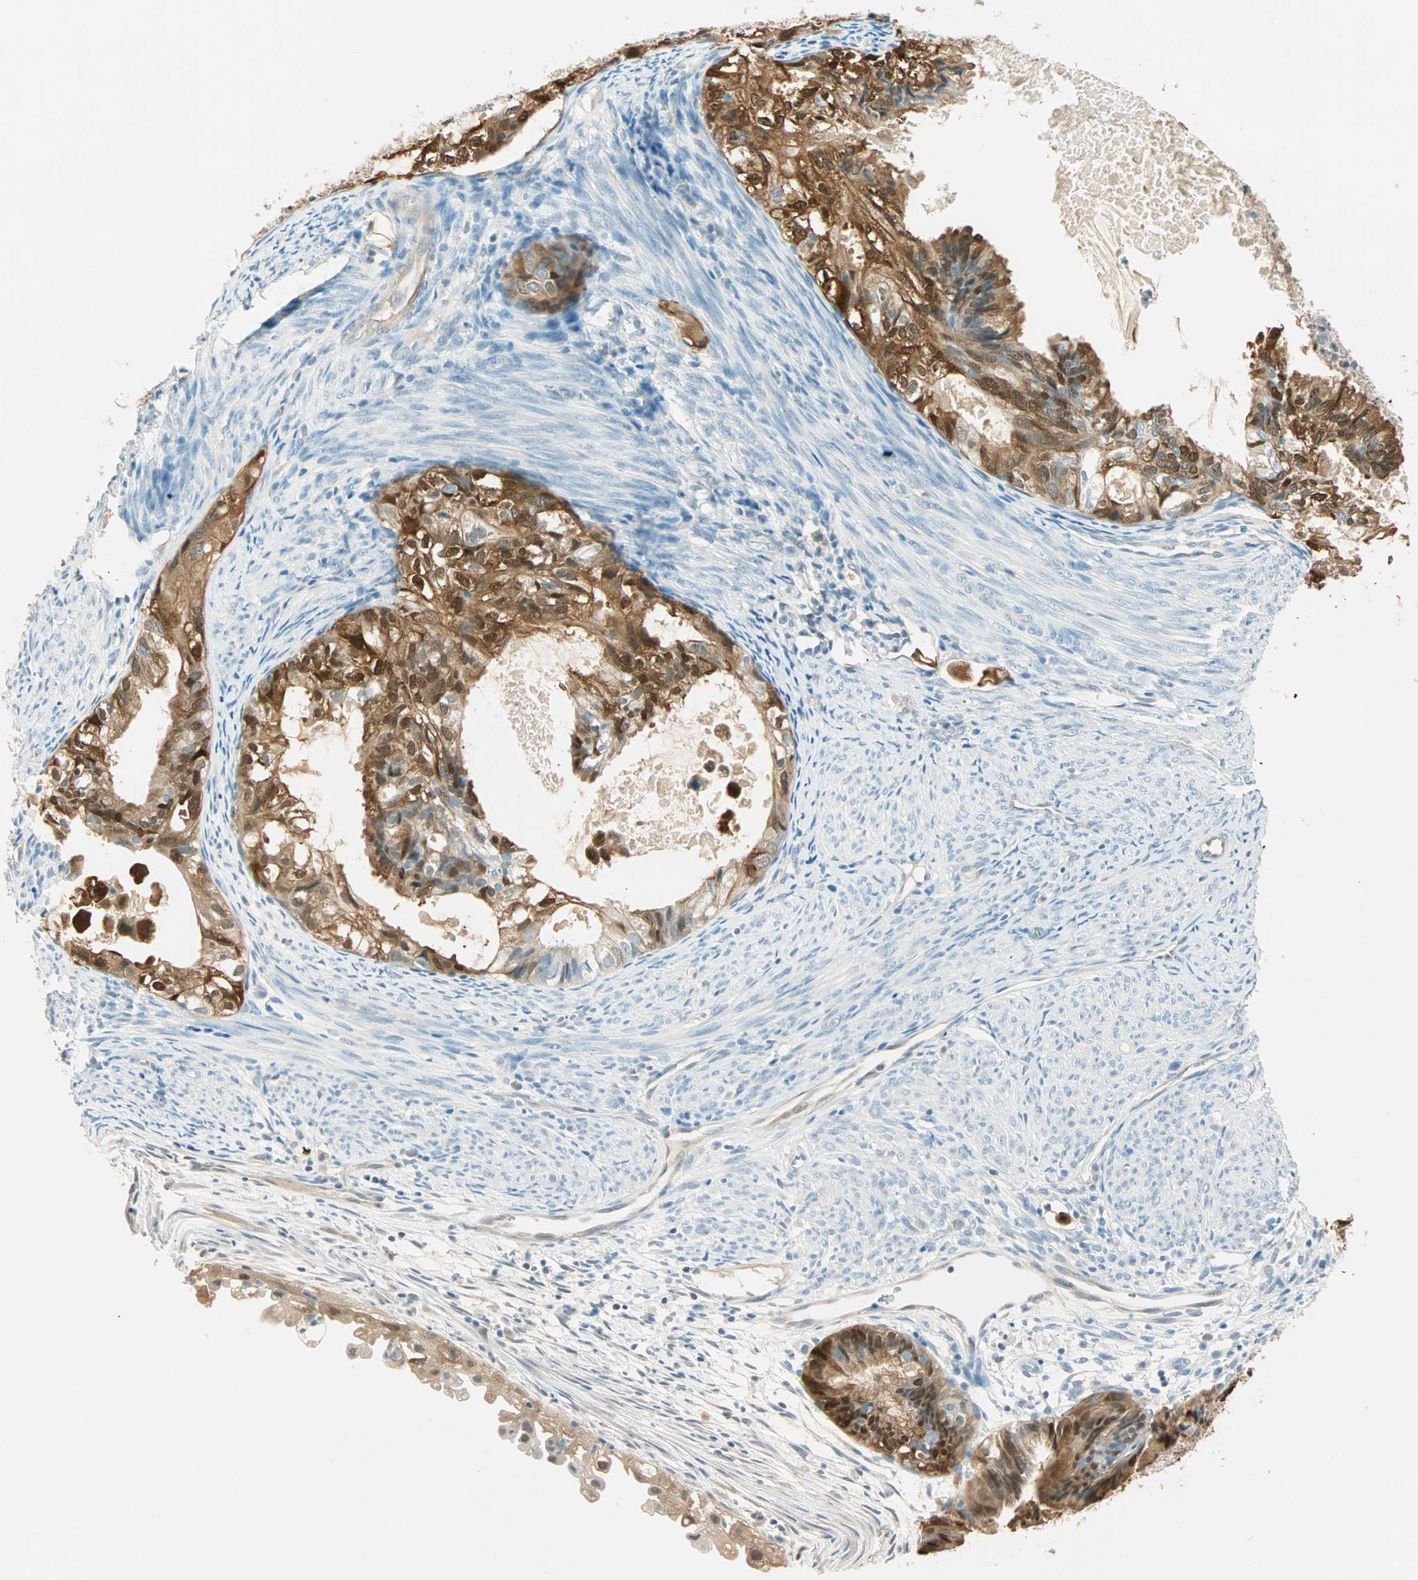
{"staining": {"intensity": "strong", "quantity": ">75%", "location": "cytoplasmic/membranous,nuclear"}, "tissue": "cervical cancer", "cell_type": "Tumor cells", "image_type": "cancer", "snomed": [{"axis": "morphology", "description": "Normal tissue, NOS"}, {"axis": "morphology", "description": "Adenocarcinoma, NOS"}, {"axis": "topography", "description": "Cervix"}, {"axis": "topography", "description": "Endometrium"}], "caption": "DAB (3,3'-diaminobenzidine) immunohistochemical staining of cervical adenocarcinoma shows strong cytoplasmic/membranous and nuclear protein positivity in approximately >75% of tumor cells. The staining is performed using DAB brown chromogen to label protein expression. The nuclei are counter-stained blue using hematoxylin.", "gene": "S100A1", "patient": {"sex": "female", "age": 86}}